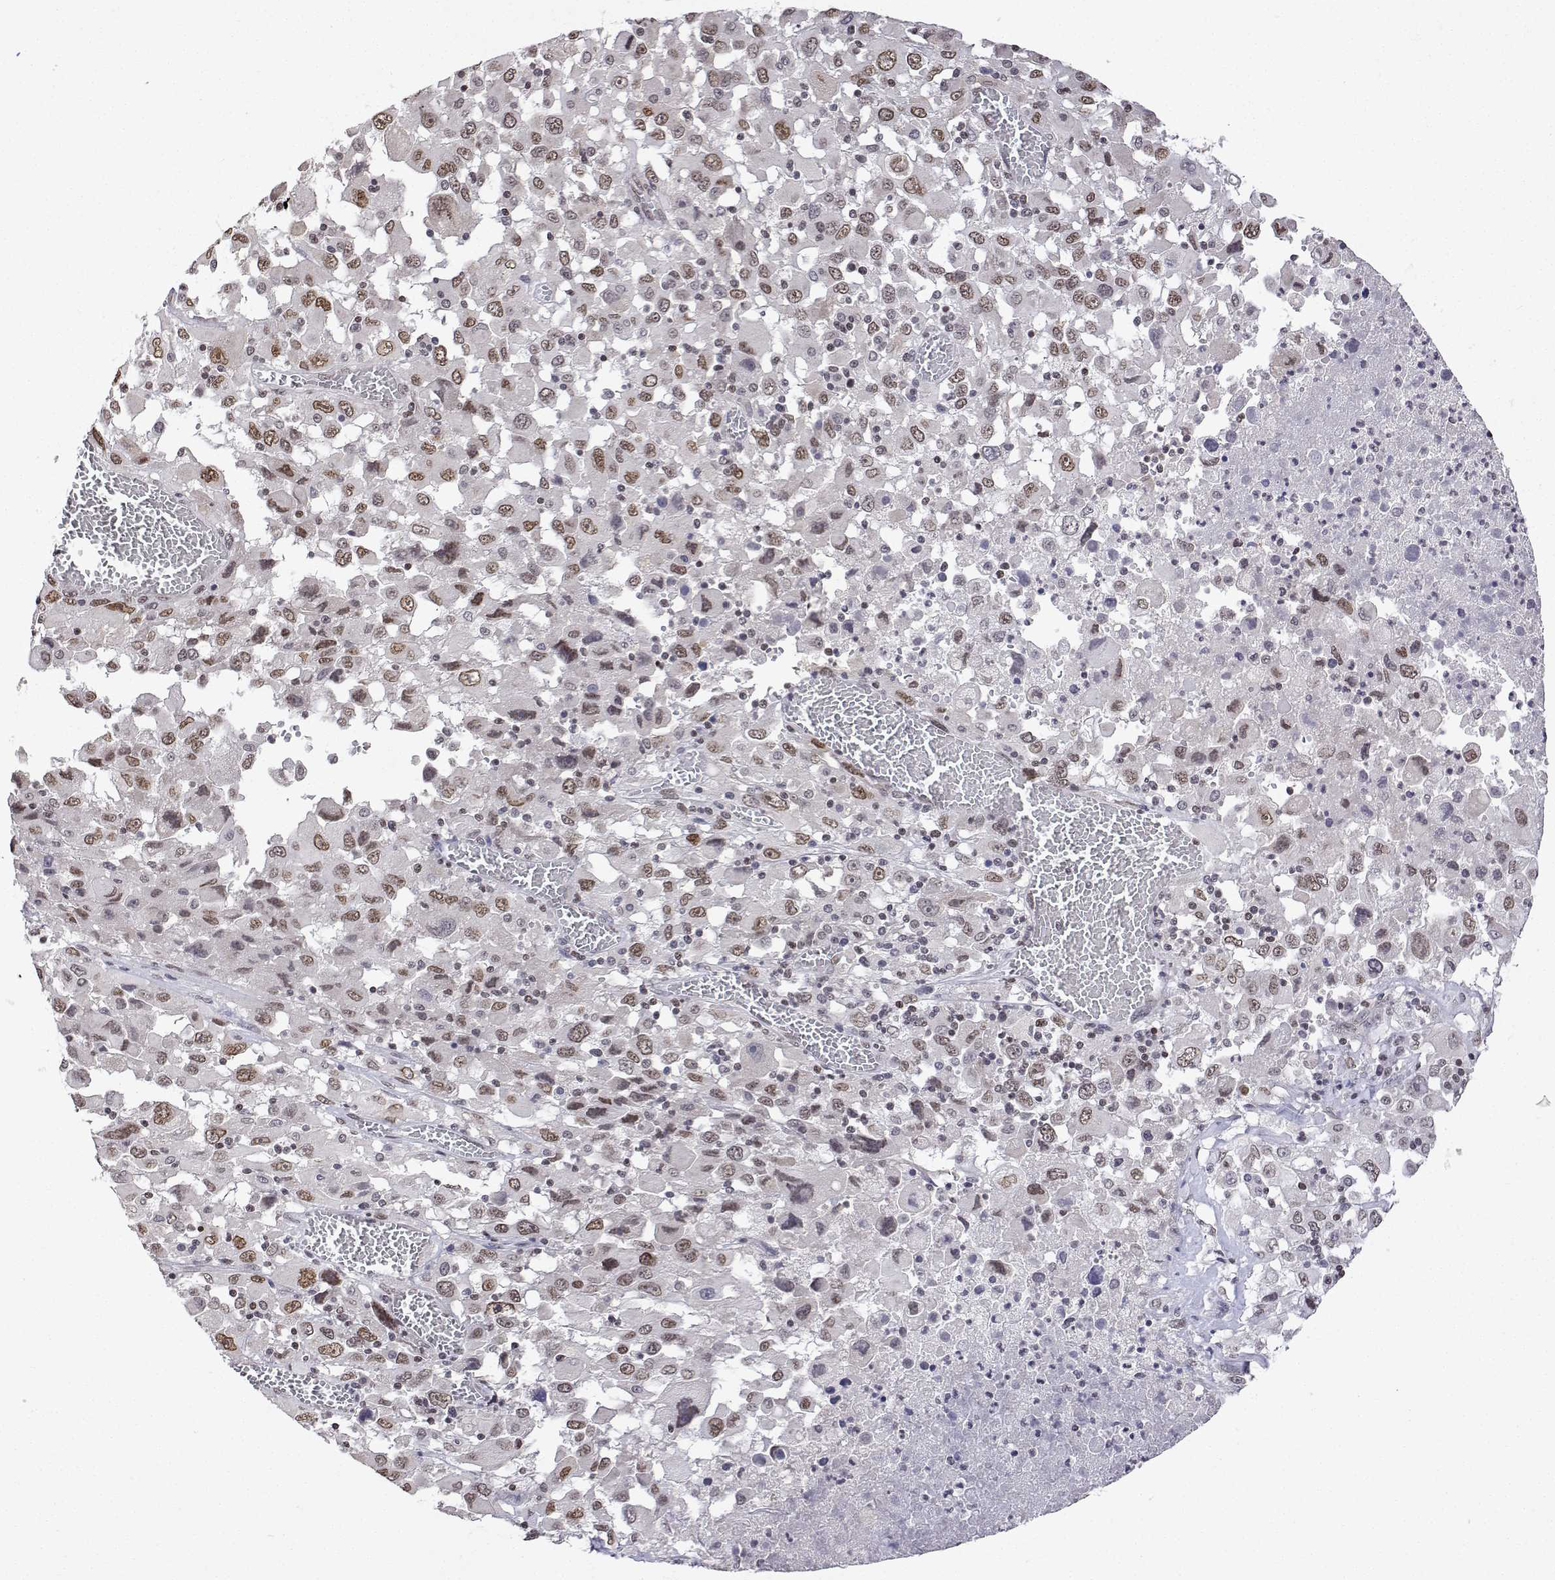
{"staining": {"intensity": "moderate", "quantity": "25%-75%", "location": "nuclear"}, "tissue": "melanoma", "cell_type": "Tumor cells", "image_type": "cancer", "snomed": [{"axis": "morphology", "description": "Malignant melanoma, Metastatic site"}, {"axis": "topography", "description": "Soft tissue"}], "caption": "High-magnification brightfield microscopy of melanoma stained with DAB (3,3'-diaminobenzidine) (brown) and counterstained with hematoxylin (blue). tumor cells exhibit moderate nuclear expression is identified in about25%-75% of cells.", "gene": "XPC", "patient": {"sex": "male", "age": 50}}